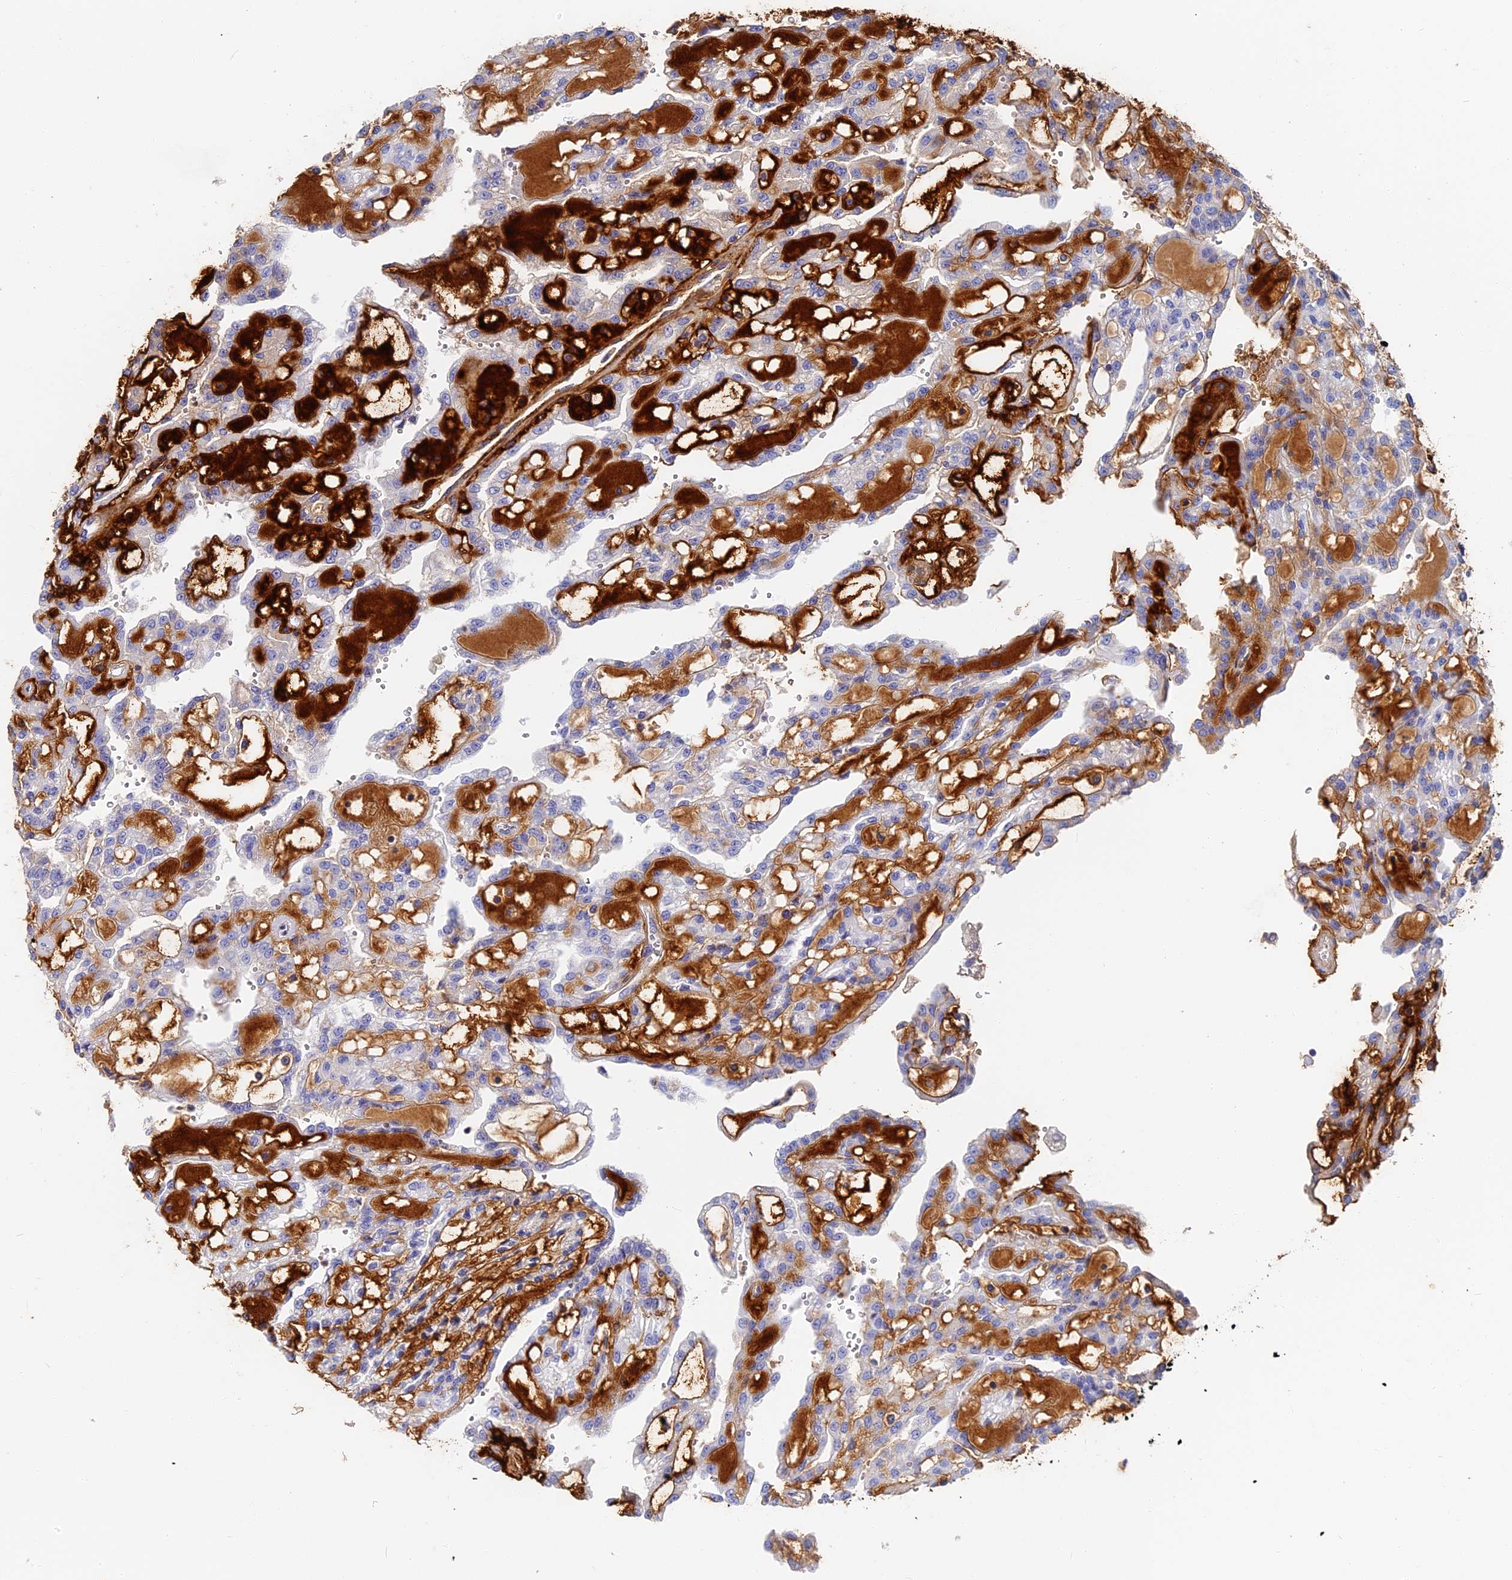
{"staining": {"intensity": "negative", "quantity": "none", "location": "none"}, "tissue": "renal cancer", "cell_type": "Tumor cells", "image_type": "cancer", "snomed": [{"axis": "morphology", "description": "Adenocarcinoma, NOS"}, {"axis": "topography", "description": "Kidney"}], "caption": "Tumor cells are negative for protein expression in human renal adenocarcinoma. (Immunohistochemistry, brightfield microscopy, high magnification).", "gene": "ITIH1", "patient": {"sex": "male", "age": 63}}